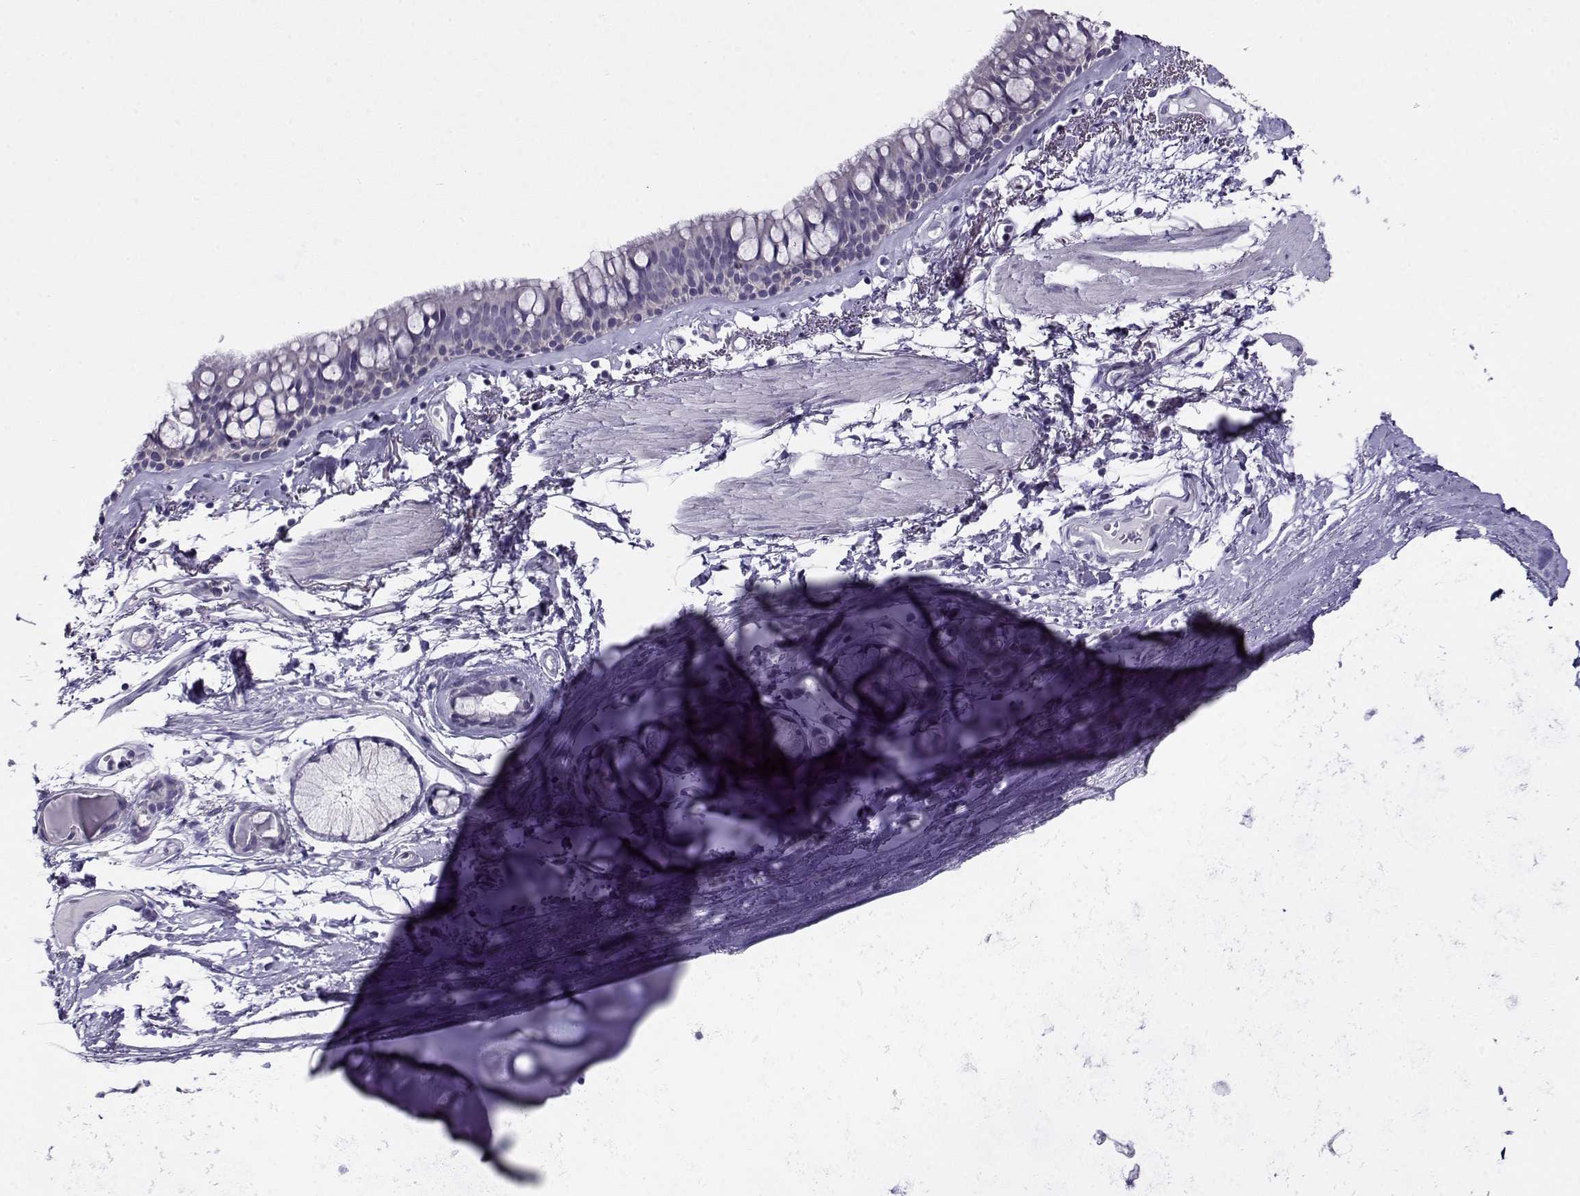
{"staining": {"intensity": "negative", "quantity": "none", "location": "none"}, "tissue": "bronchus", "cell_type": "Respiratory epithelial cells", "image_type": "normal", "snomed": [{"axis": "morphology", "description": "Normal tissue, NOS"}, {"axis": "morphology", "description": "Squamous cell carcinoma, NOS"}, {"axis": "topography", "description": "Cartilage tissue"}, {"axis": "topography", "description": "Bronchus"}], "caption": "IHC image of benign human bronchus stained for a protein (brown), which shows no staining in respiratory epithelial cells. (DAB immunohistochemistry with hematoxylin counter stain).", "gene": "FEZF1", "patient": {"sex": "male", "age": 72}}